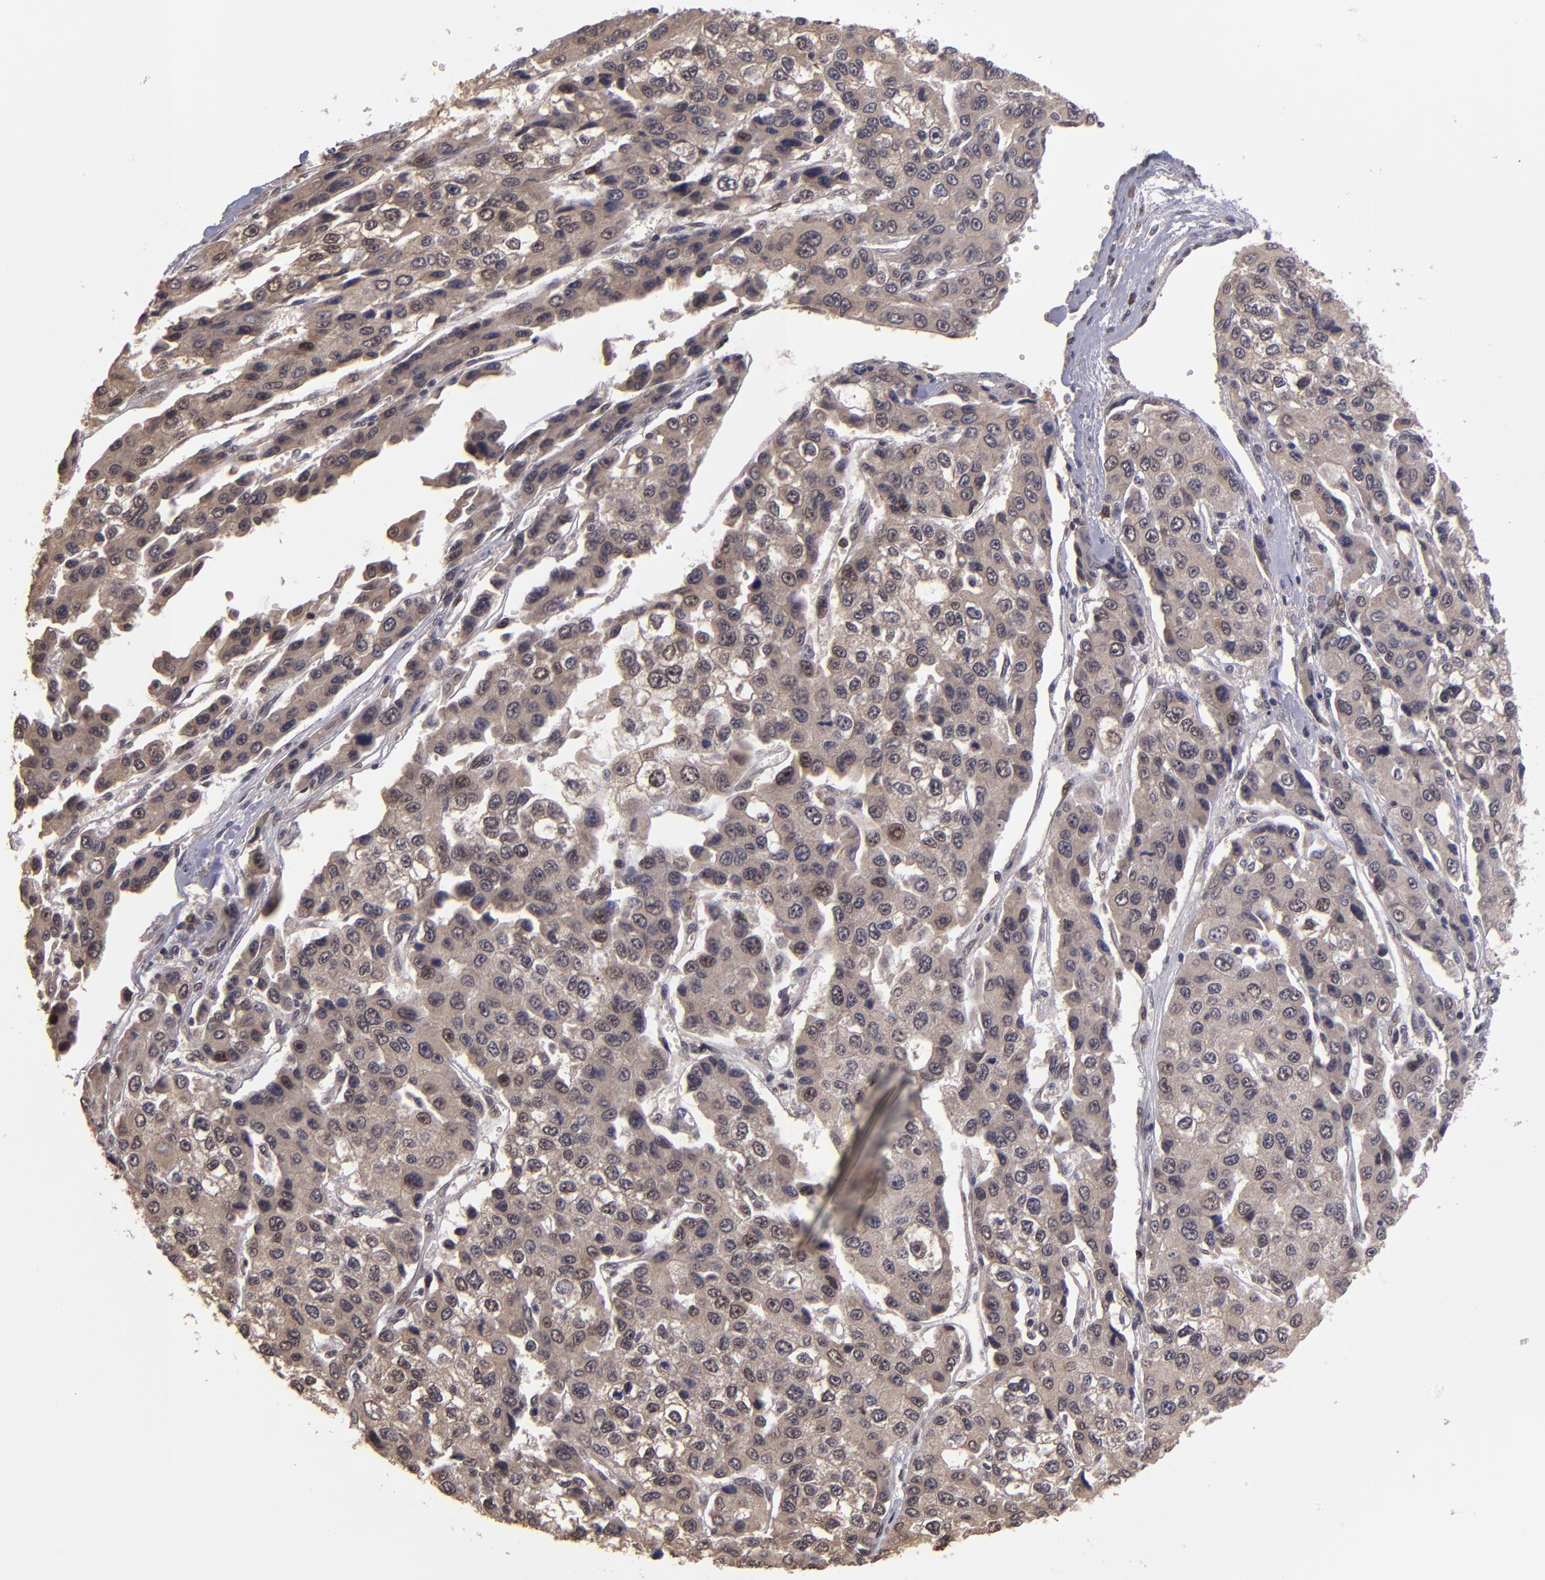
{"staining": {"intensity": "weak", "quantity": ">75%", "location": "cytoplasmic/membranous,nuclear"}, "tissue": "liver cancer", "cell_type": "Tumor cells", "image_type": "cancer", "snomed": [{"axis": "morphology", "description": "Carcinoma, Hepatocellular, NOS"}, {"axis": "topography", "description": "Liver"}], "caption": "This is a histology image of immunohistochemistry (IHC) staining of liver cancer (hepatocellular carcinoma), which shows weak staining in the cytoplasmic/membranous and nuclear of tumor cells.", "gene": "ABHD12B", "patient": {"sex": "female", "age": 66}}